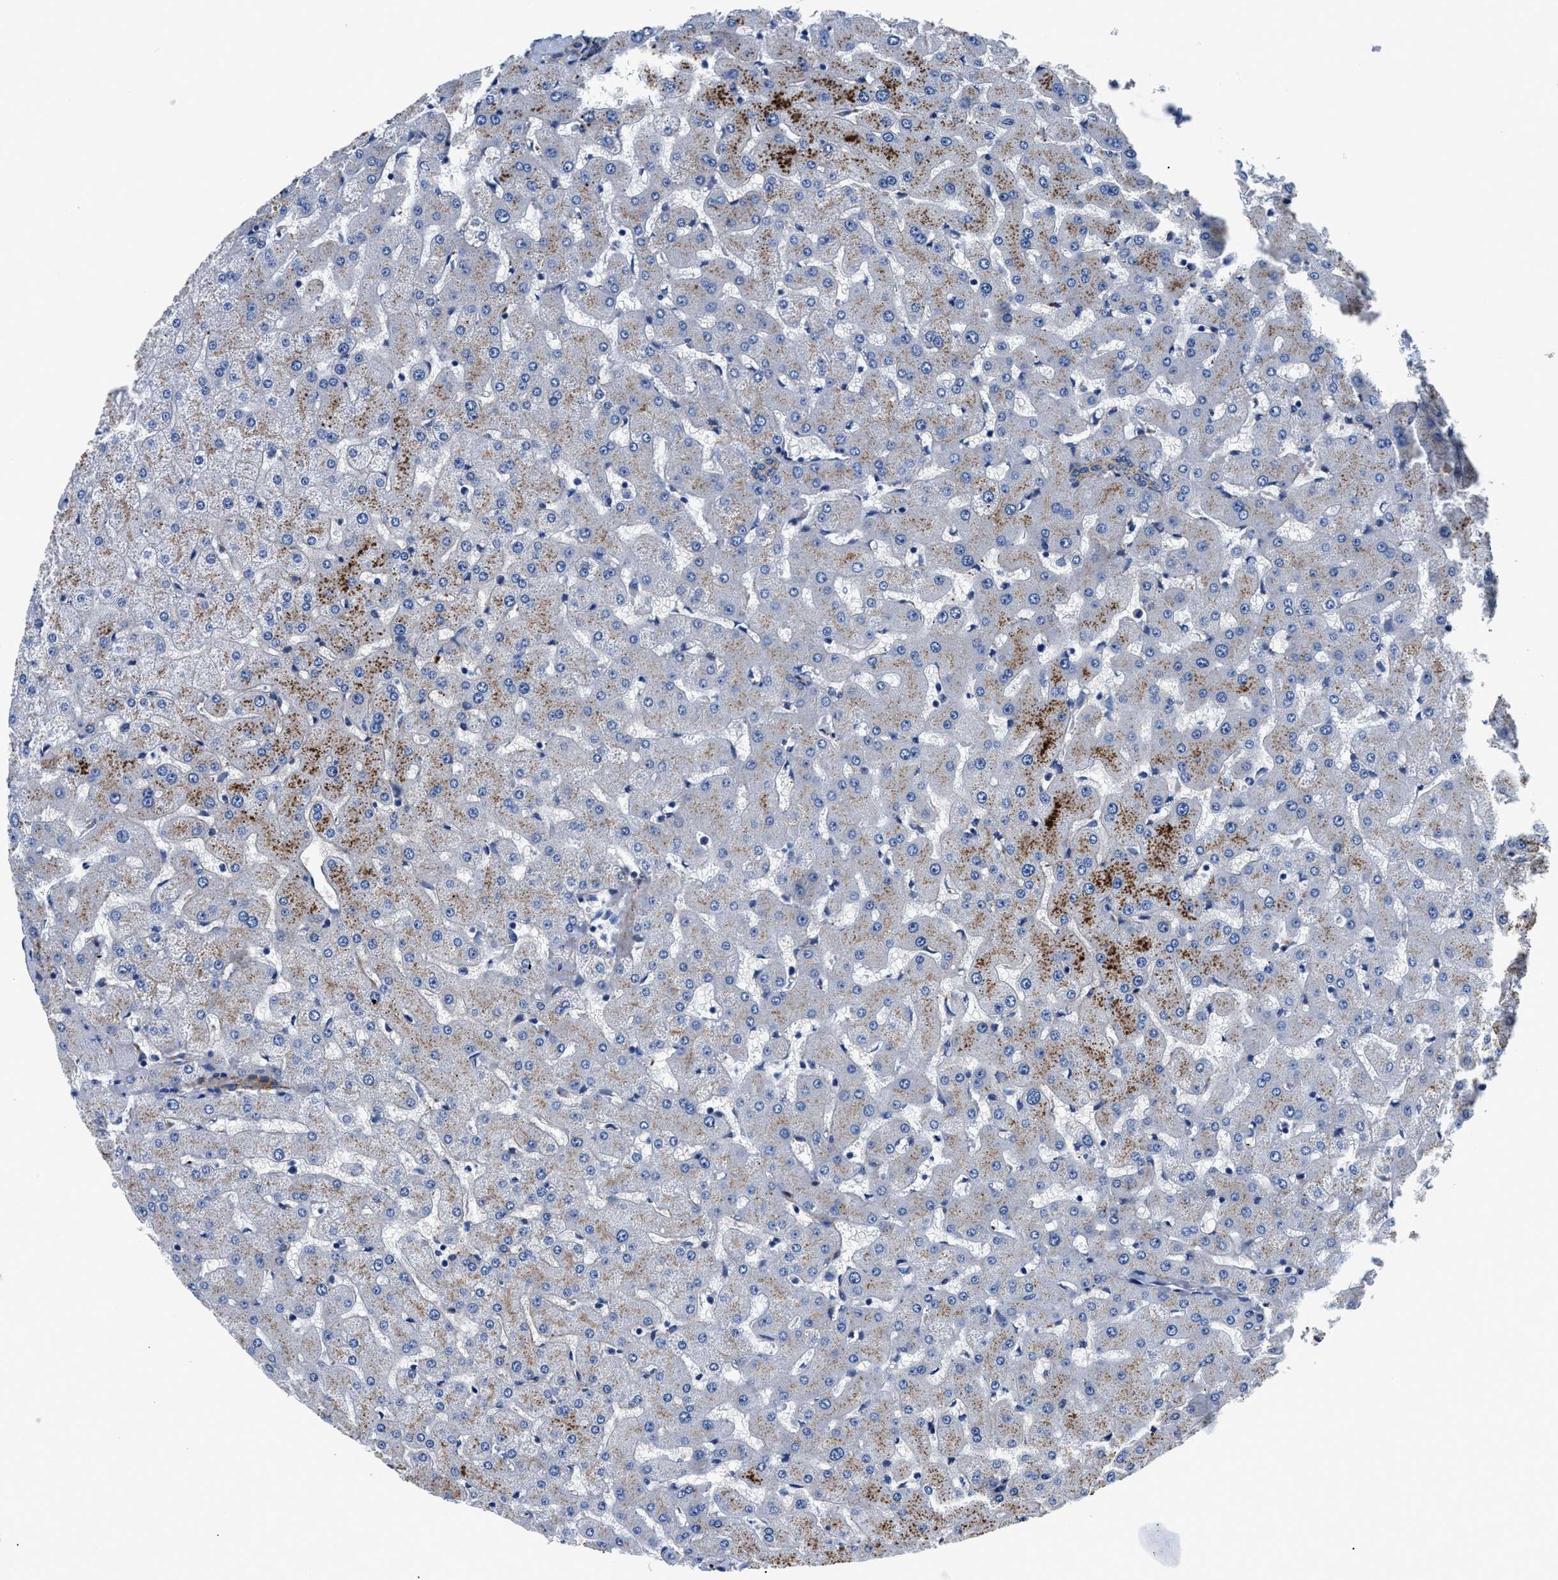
{"staining": {"intensity": "negative", "quantity": "none", "location": "none"}, "tissue": "liver", "cell_type": "Cholangiocytes", "image_type": "normal", "snomed": [{"axis": "morphology", "description": "Normal tissue, NOS"}, {"axis": "topography", "description": "Liver"}], "caption": "The IHC image has no significant expression in cholangiocytes of liver. (DAB (3,3'-diaminobenzidine) immunohistochemistry, high magnification).", "gene": "DAG1", "patient": {"sex": "female", "age": 63}}